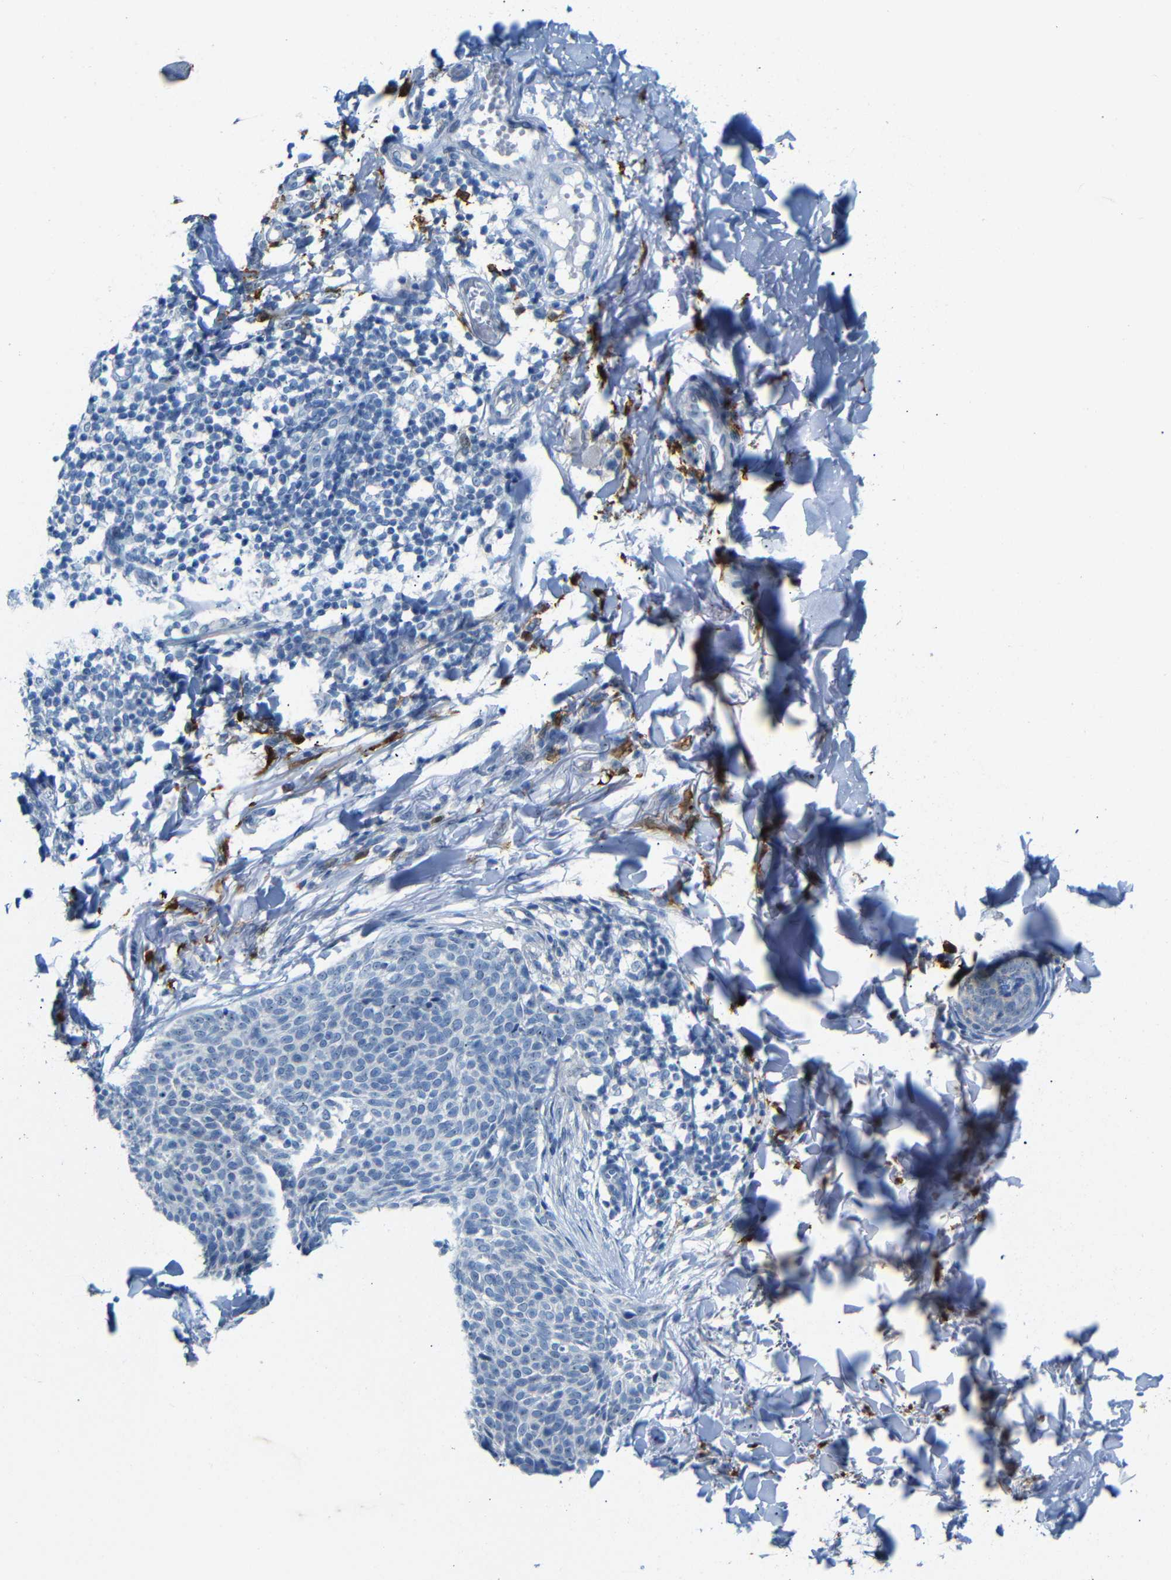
{"staining": {"intensity": "negative", "quantity": "none", "location": "none"}, "tissue": "skin cancer", "cell_type": "Tumor cells", "image_type": "cancer", "snomed": [{"axis": "morphology", "description": "Normal tissue, NOS"}, {"axis": "morphology", "description": "Basal cell carcinoma"}, {"axis": "topography", "description": "Skin"}], "caption": "DAB (3,3'-diaminobenzidine) immunohistochemical staining of skin basal cell carcinoma displays no significant staining in tumor cells. (Stains: DAB immunohistochemistry (IHC) with hematoxylin counter stain, Microscopy: brightfield microscopy at high magnification).", "gene": "C1orf210", "patient": {"sex": "female", "age": 57}}